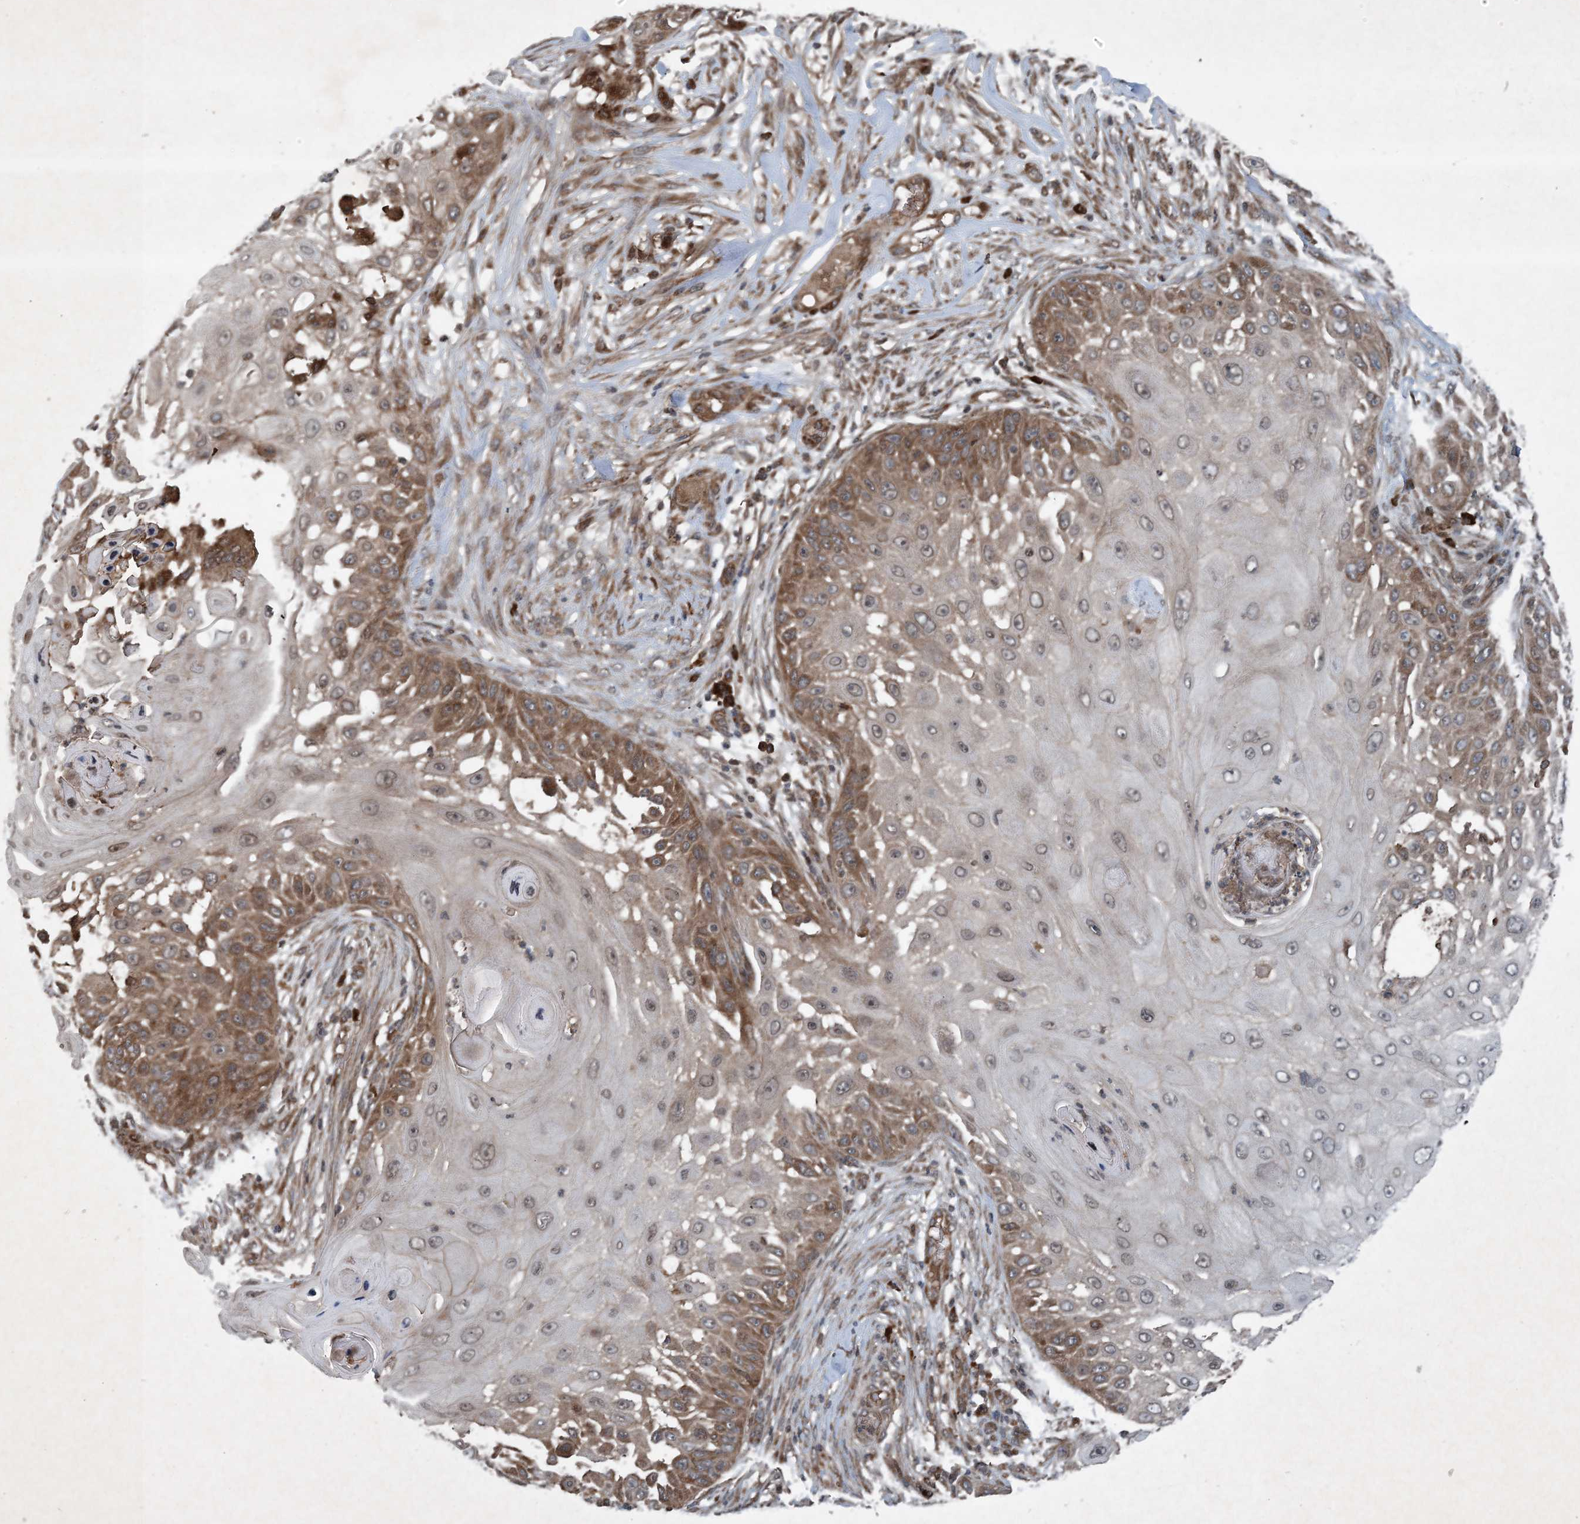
{"staining": {"intensity": "moderate", "quantity": ">75%", "location": "cytoplasmic/membranous"}, "tissue": "skin cancer", "cell_type": "Tumor cells", "image_type": "cancer", "snomed": [{"axis": "morphology", "description": "Squamous cell carcinoma, NOS"}, {"axis": "topography", "description": "Skin"}], "caption": "There is medium levels of moderate cytoplasmic/membranous expression in tumor cells of skin cancer, as demonstrated by immunohistochemical staining (brown color).", "gene": "GNG5", "patient": {"sex": "female", "age": 44}}